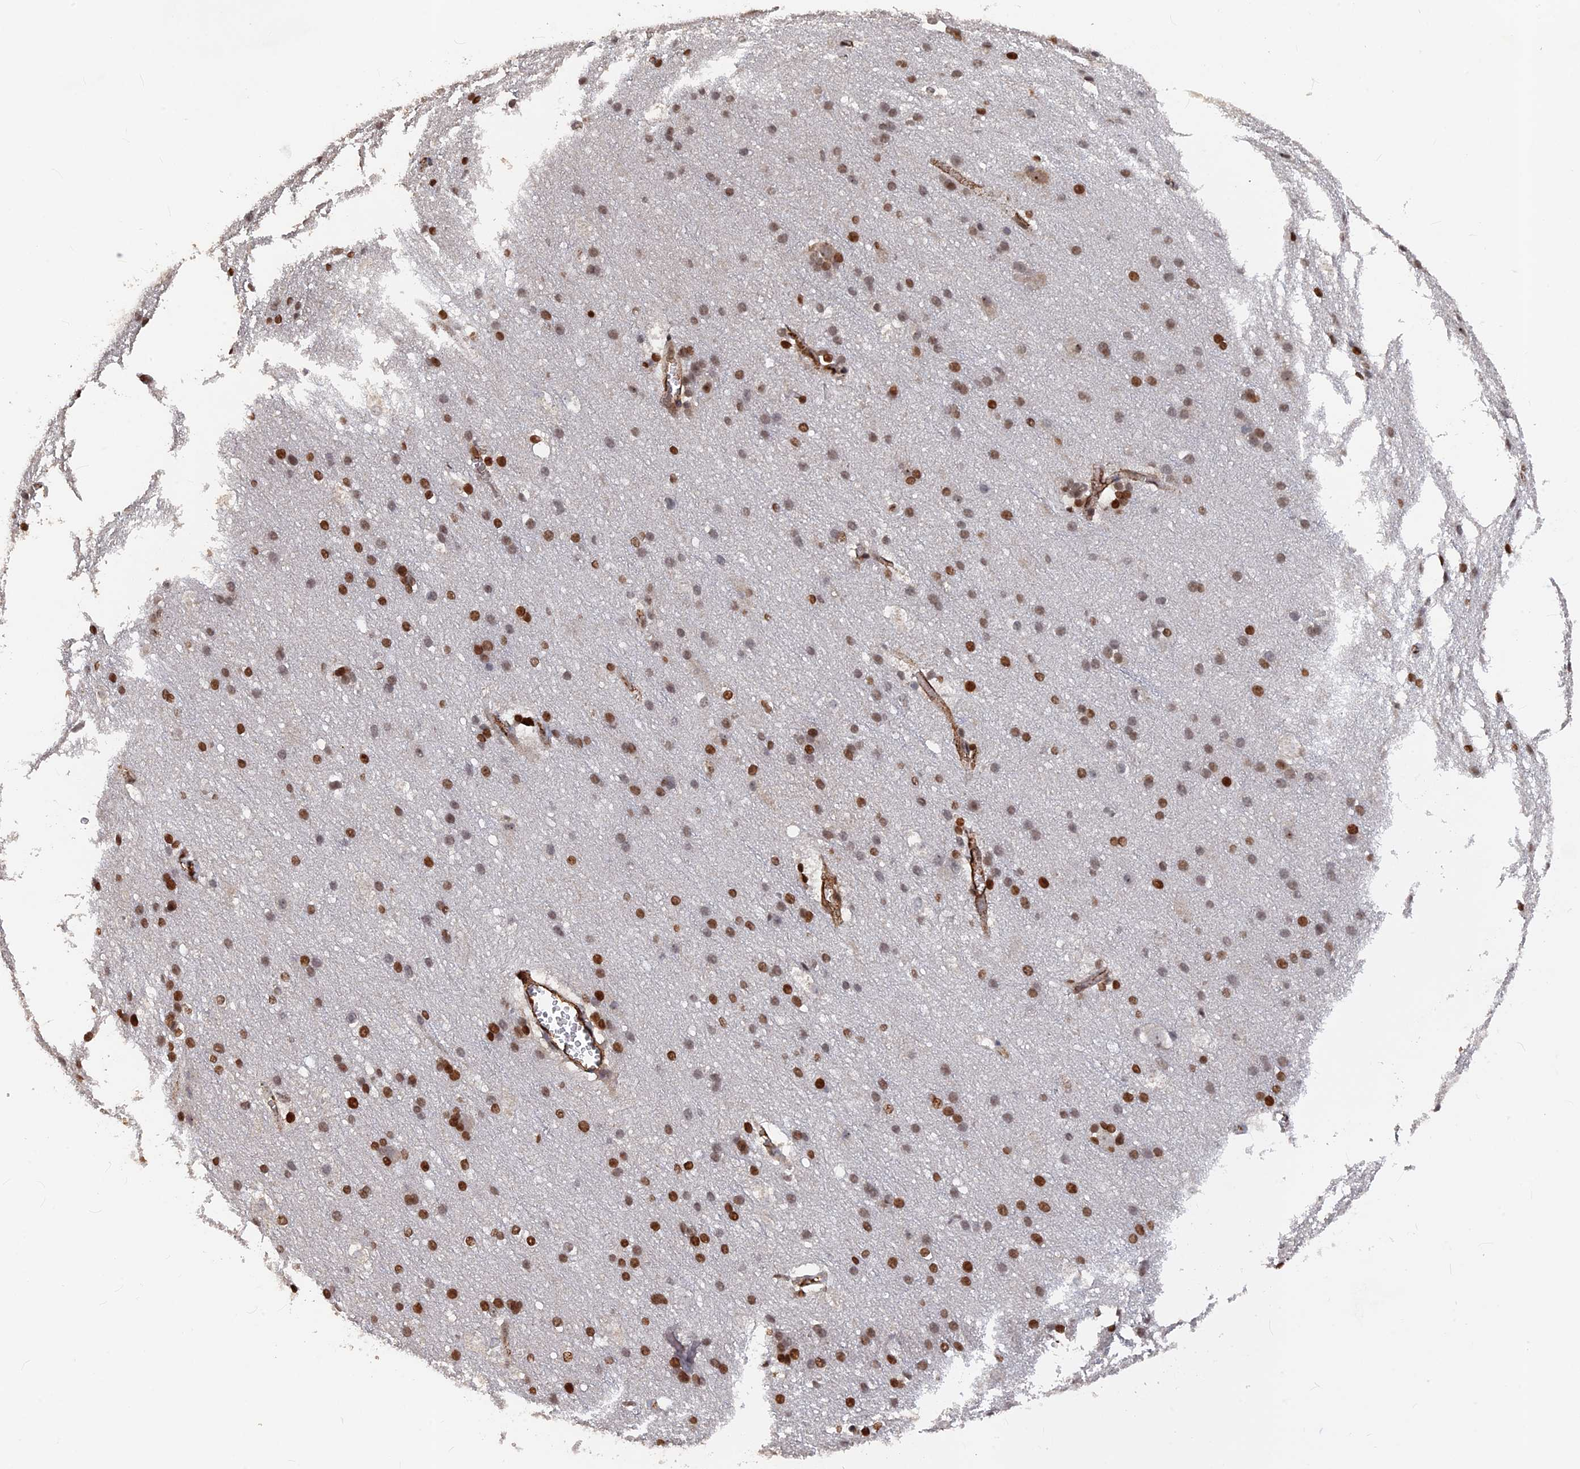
{"staining": {"intensity": "strong", "quantity": ">75%", "location": "cytoplasmic/membranous"}, "tissue": "cerebral cortex", "cell_type": "Endothelial cells", "image_type": "normal", "snomed": [{"axis": "morphology", "description": "Normal tissue, NOS"}, {"axis": "topography", "description": "Cerebral cortex"}], "caption": "This micrograph displays immunohistochemistry (IHC) staining of benign human cerebral cortex, with high strong cytoplasmic/membranous expression in about >75% of endothelial cells.", "gene": "SH3D21", "patient": {"sex": "male", "age": 54}}